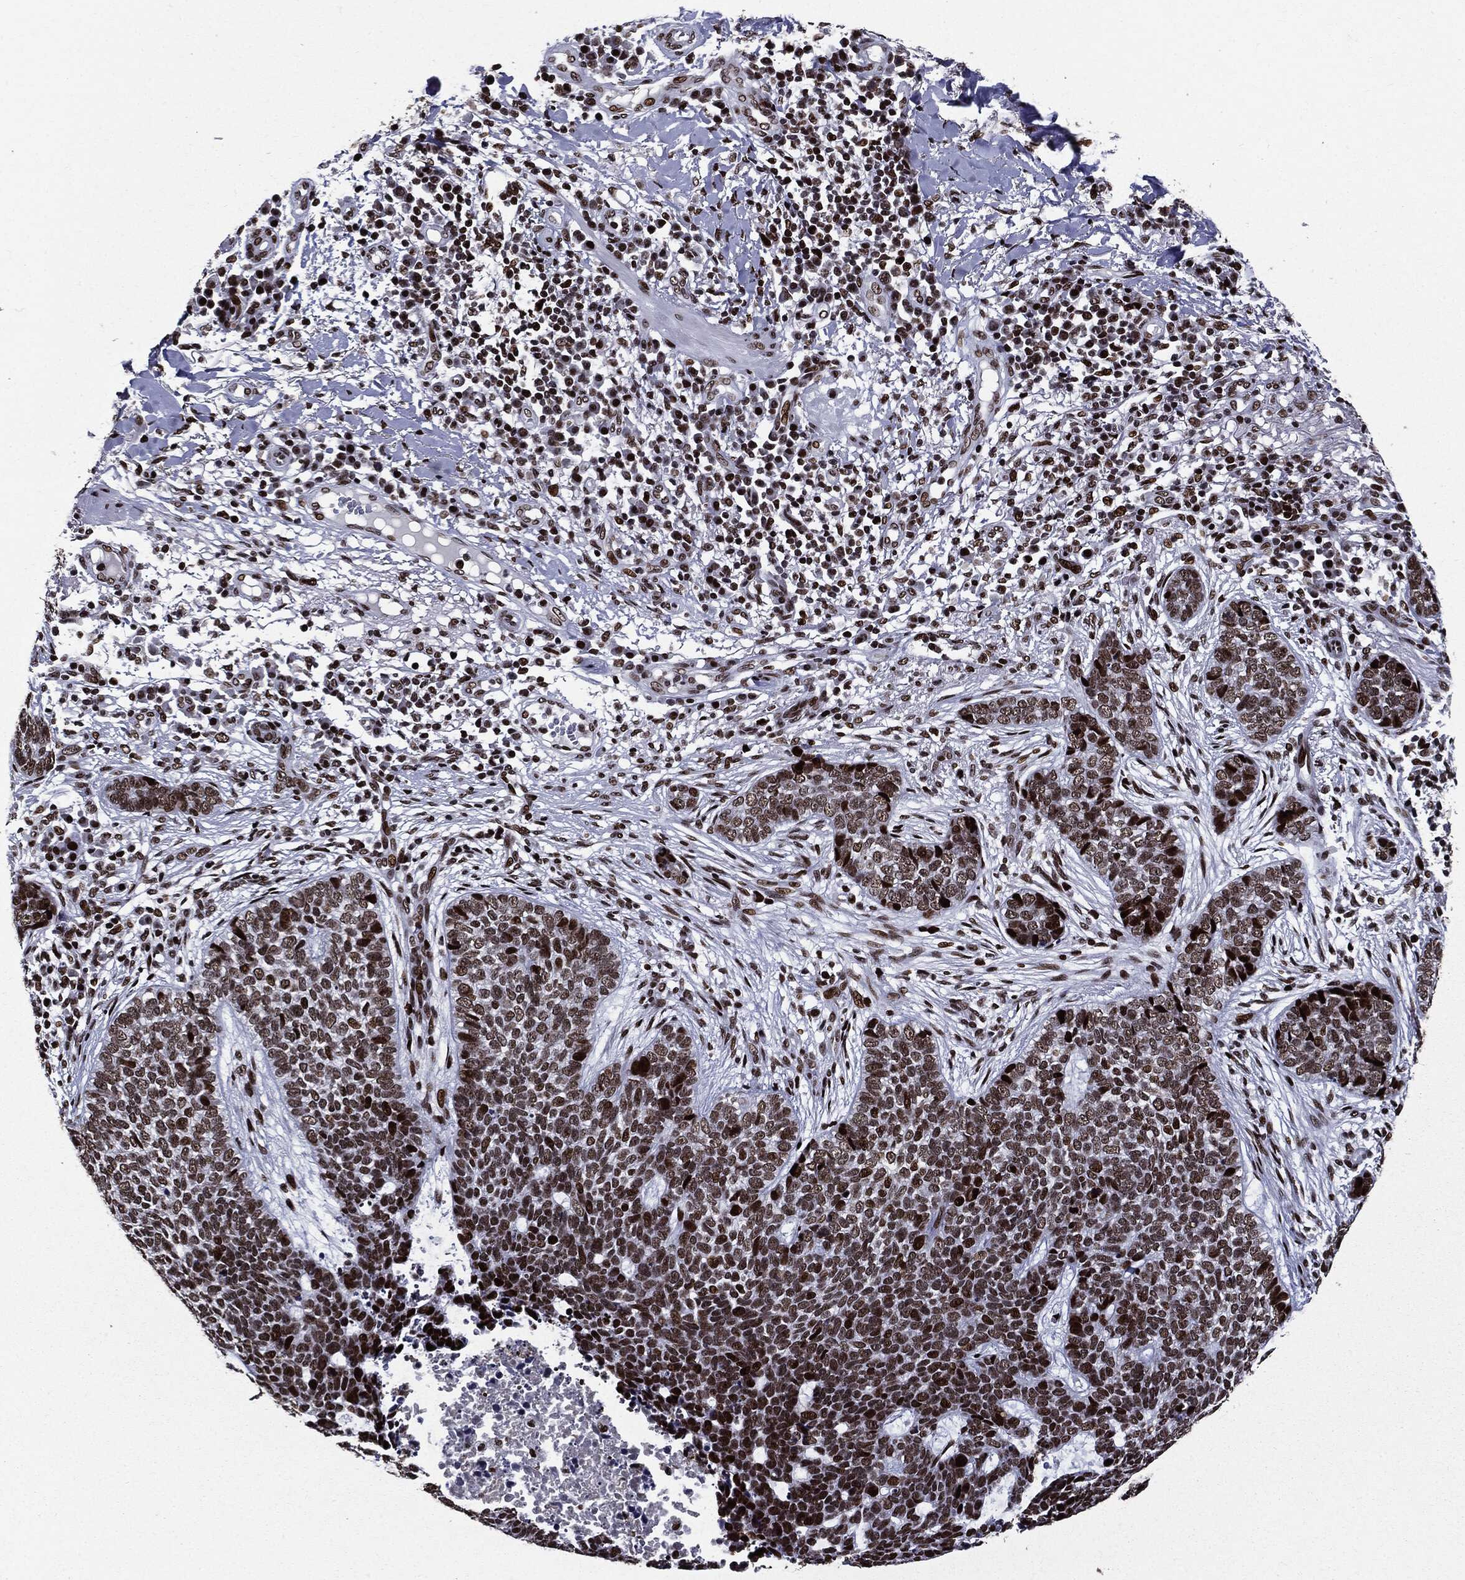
{"staining": {"intensity": "moderate", "quantity": ">75%", "location": "nuclear"}, "tissue": "skin cancer", "cell_type": "Tumor cells", "image_type": "cancer", "snomed": [{"axis": "morphology", "description": "Squamous cell carcinoma, NOS"}, {"axis": "topography", "description": "Skin"}], "caption": "Protein analysis of skin squamous cell carcinoma tissue reveals moderate nuclear positivity in about >75% of tumor cells.", "gene": "ZFP91", "patient": {"sex": "male", "age": 88}}